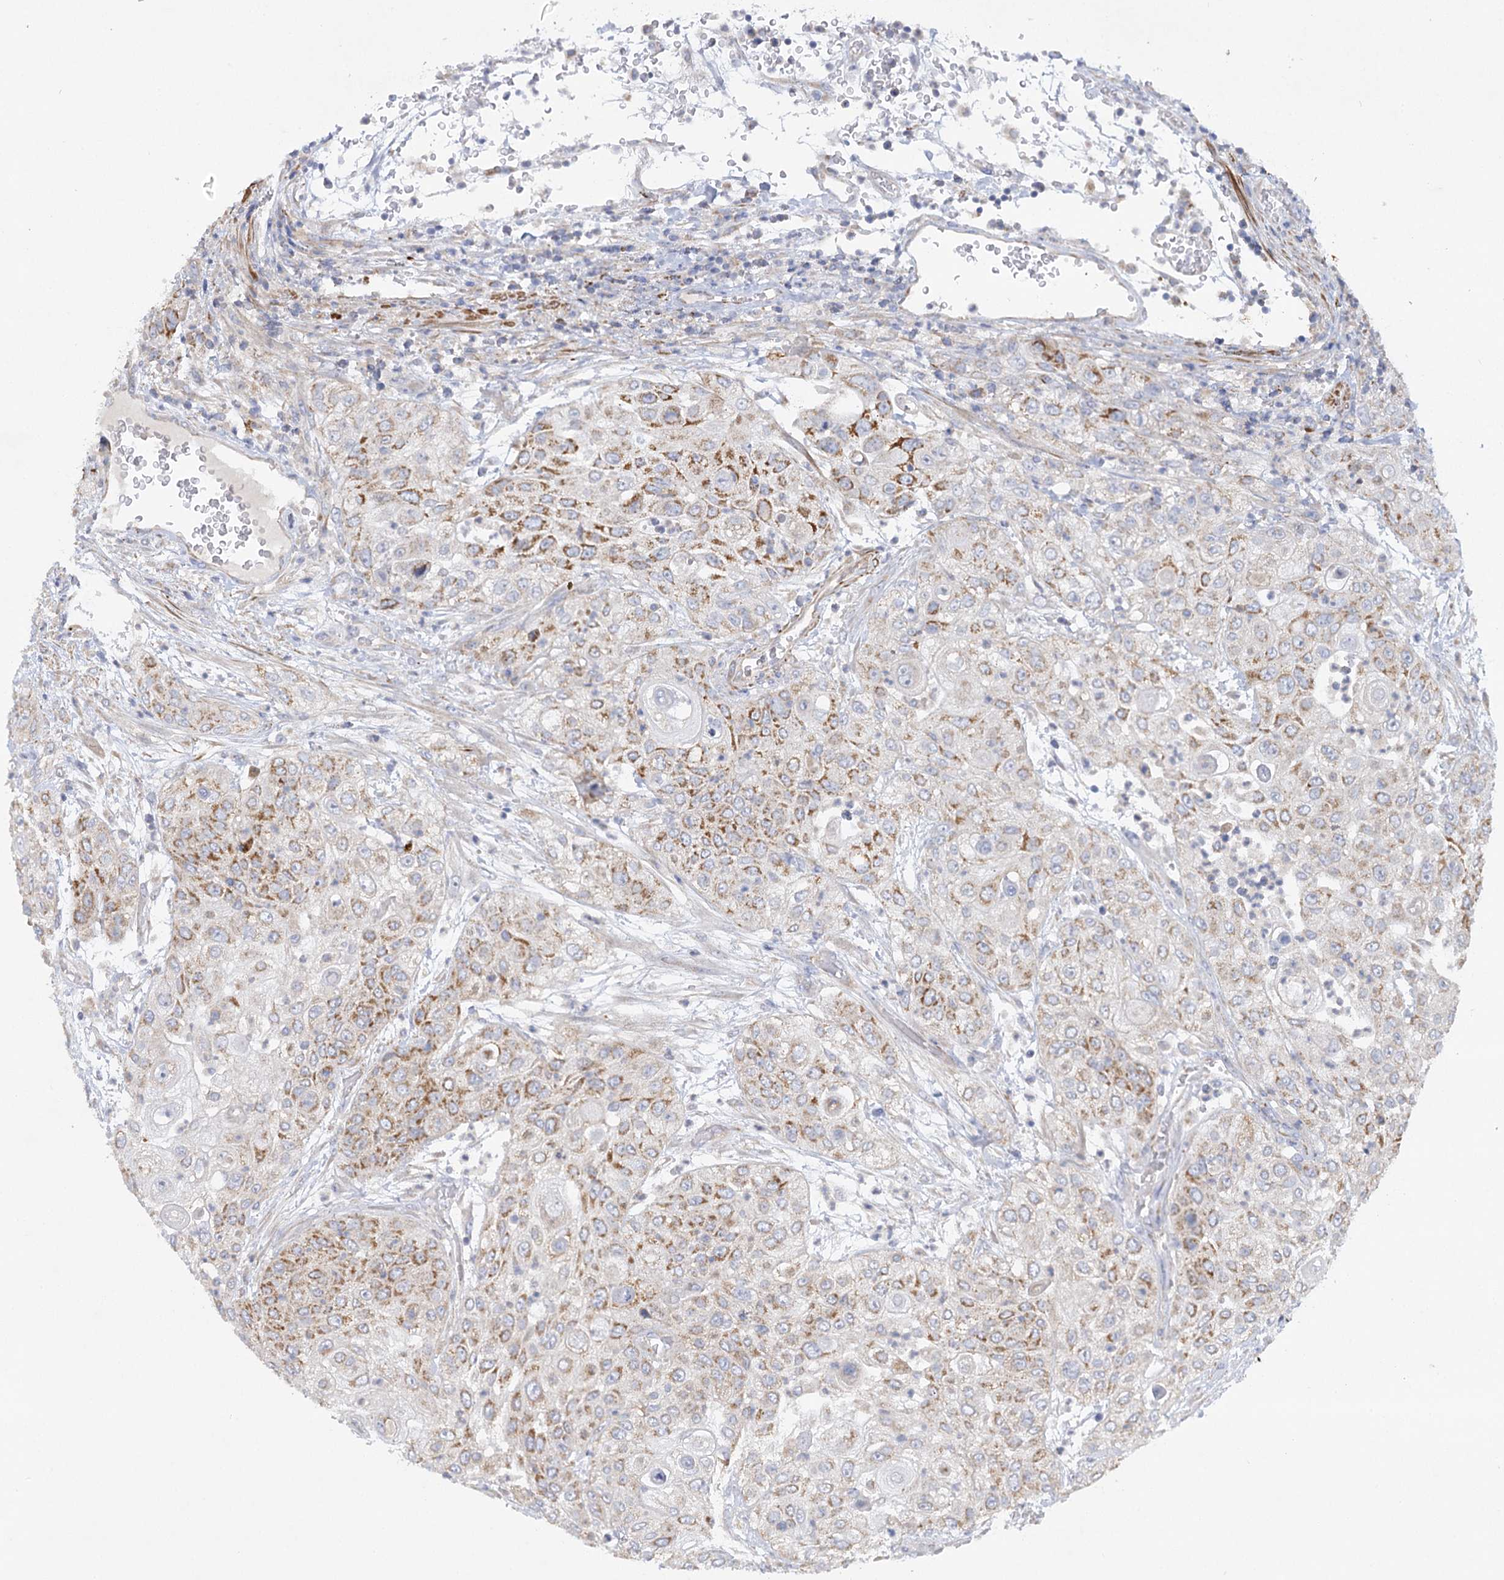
{"staining": {"intensity": "moderate", "quantity": ">75%", "location": "cytoplasmic/membranous"}, "tissue": "urothelial cancer", "cell_type": "Tumor cells", "image_type": "cancer", "snomed": [{"axis": "morphology", "description": "Urothelial carcinoma, High grade"}, {"axis": "topography", "description": "Urinary bladder"}], "caption": "Immunohistochemistry (IHC) image of neoplastic tissue: urothelial carcinoma (high-grade) stained using IHC shows medium levels of moderate protein expression localized specifically in the cytoplasmic/membranous of tumor cells, appearing as a cytoplasmic/membranous brown color.", "gene": "DHTKD1", "patient": {"sex": "female", "age": 79}}